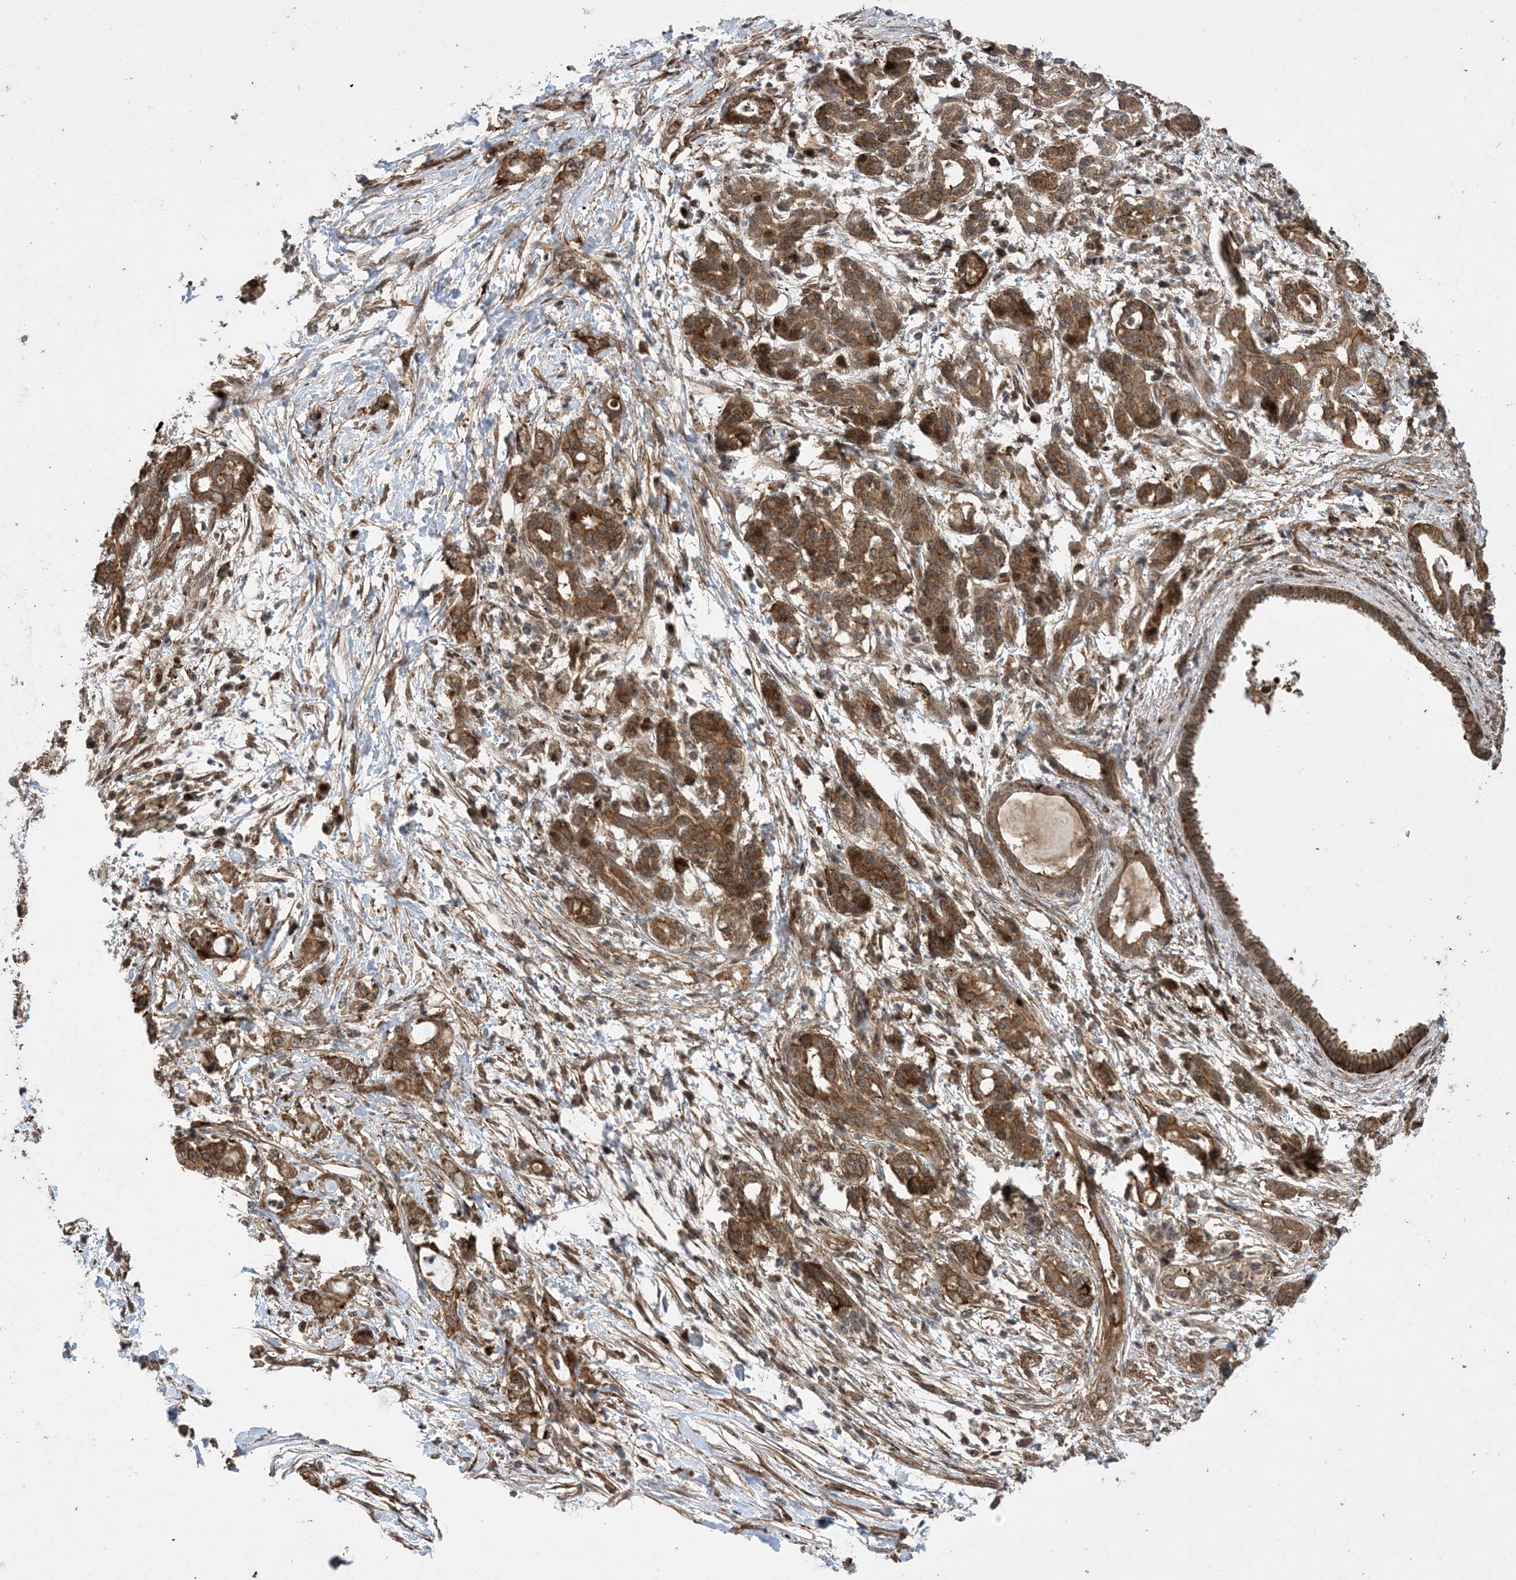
{"staining": {"intensity": "moderate", "quantity": ">75%", "location": "cytoplasmic/membranous"}, "tissue": "pancreatic cancer", "cell_type": "Tumor cells", "image_type": "cancer", "snomed": [{"axis": "morphology", "description": "Adenocarcinoma, NOS"}, {"axis": "topography", "description": "Pancreas"}], "caption": "A histopathology image showing moderate cytoplasmic/membranous staining in approximately >75% of tumor cells in adenocarcinoma (pancreatic), as visualized by brown immunohistochemical staining.", "gene": "ZNF511", "patient": {"sex": "female", "age": 55}}